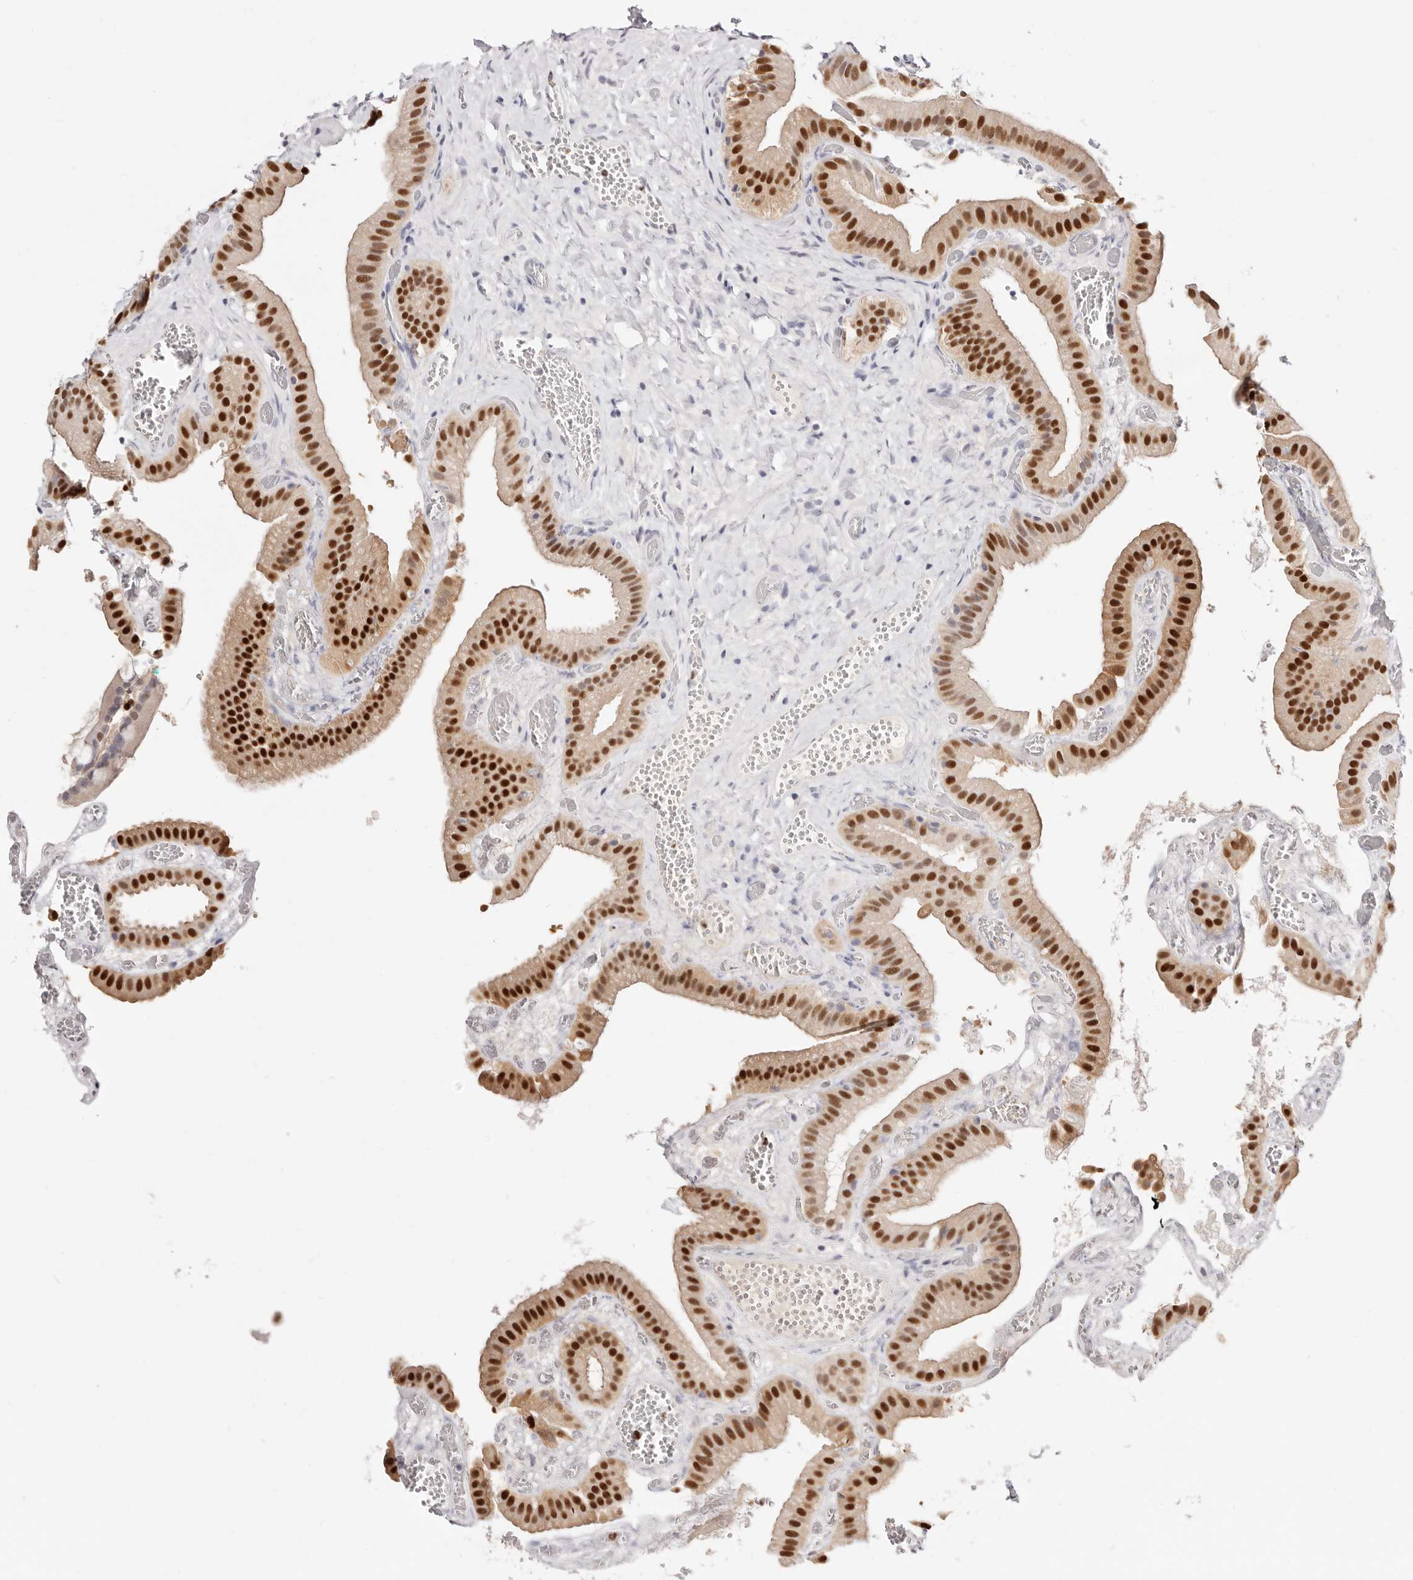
{"staining": {"intensity": "strong", "quantity": ">75%", "location": "nuclear"}, "tissue": "gallbladder", "cell_type": "Glandular cells", "image_type": "normal", "snomed": [{"axis": "morphology", "description": "Normal tissue, NOS"}, {"axis": "topography", "description": "Gallbladder"}], "caption": "This image shows normal gallbladder stained with immunohistochemistry (IHC) to label a protein in brown. The nuclear of glandular cells show strong positivity for the protein. Nuclei are counter-stained blue.", "gene": "TKT", "patient": {"sex": "female", "age": 64}}